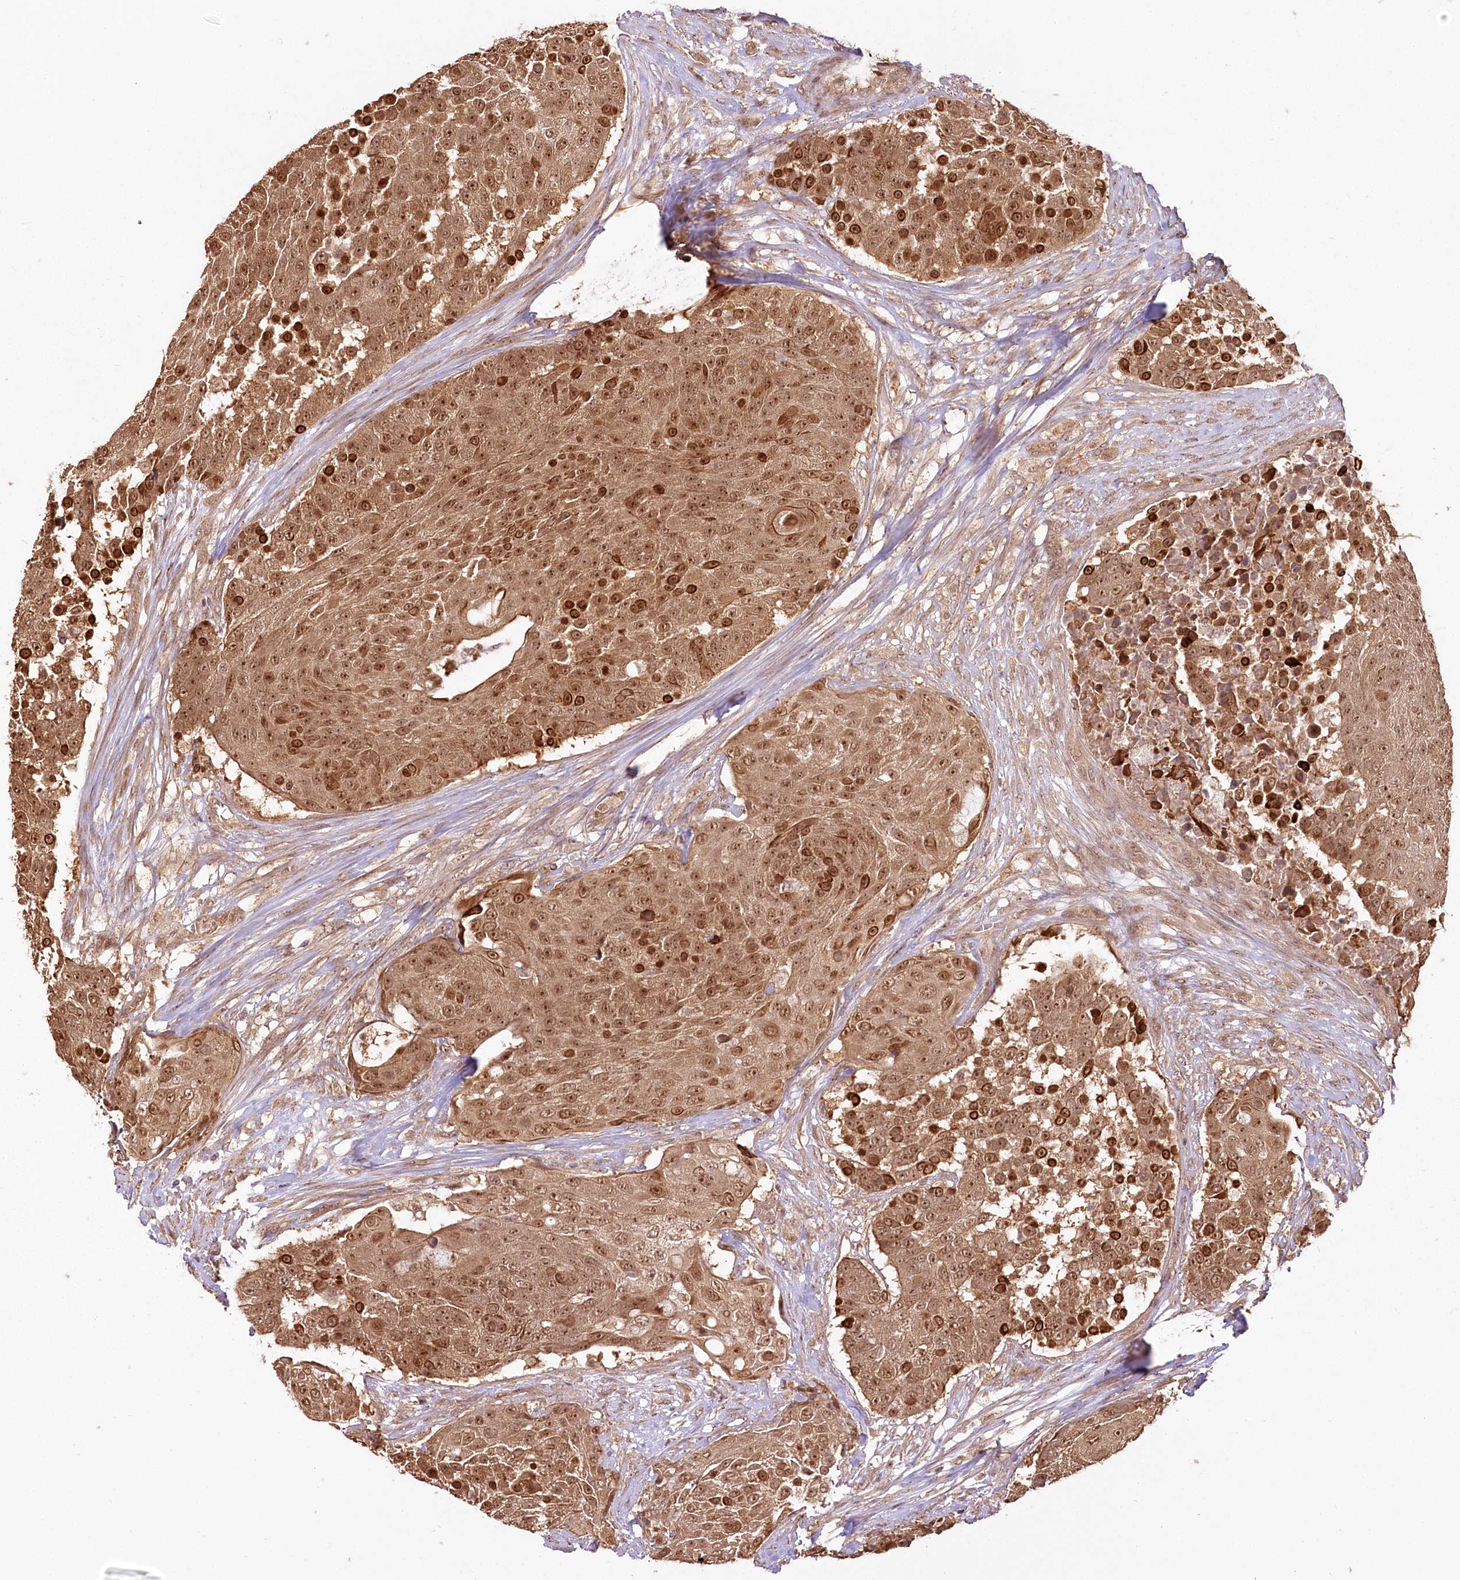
{"staining": {"intensity": "moderate", "quantity": ">75%", "location": "cytoplasmic/membranous,nuclear"}, "tissue": "urothelial cancer", "cell_type": "Tumor cells", "image_type": "cancer", "snomed": [{"axis": "morphology", "description": "Urothelial carcinoma, High grade"}, {"axis": "topography", "description": "Urinary bladder"}], "caption": "The histopathology image exhibits staining of high-grade urothelial carcinoma, revealing moderate cytoplasmic/membranous and nuclear protein staining (brown color) within tumor cells. (DAB (3,3'-diaminobenzidine) IHC, brown staining for protein, blue staining for nuclei).", "gene": "R3HDM2", "patient": {"sex": "female", "age": 63}}